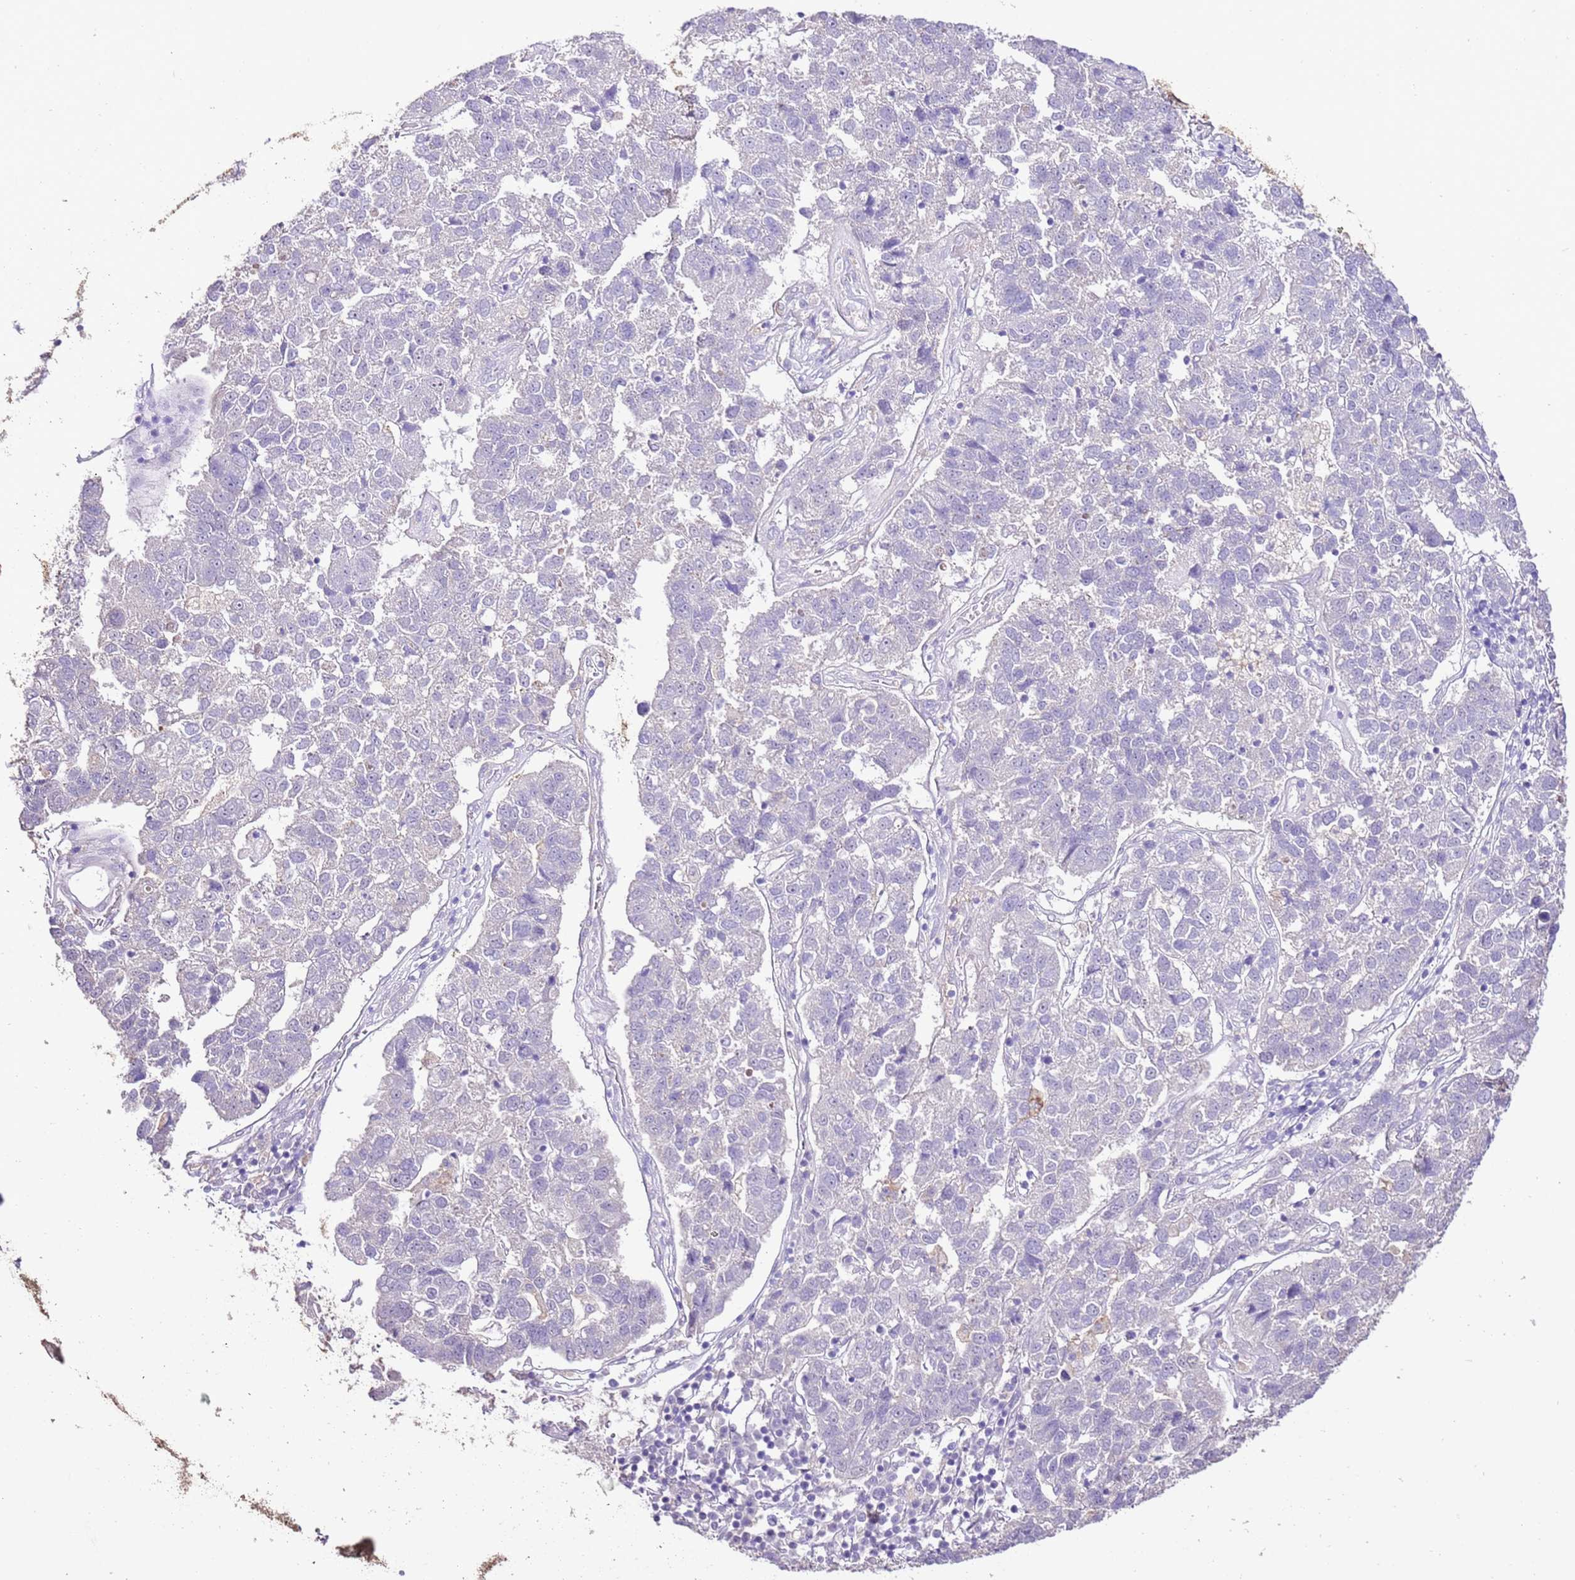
{"staining": {"intensity": "negative", "quantity": "none", "location": "none"}, "tissue": "pancreatic cancer", "cell_type": "Tumor cells", "image_type": "cancer", "snomed": [{"axis": "morphology", "description": "Adenocarcinoma, NOS"}, {"axis": "topography", "description": "Pancreas"}], "caption": "Tumor cells are negative for protein expression in human adenocarcinoma (pancreatic).", "gene": "IZUMO4", "patient": {"sex": "female", "age": 61}}